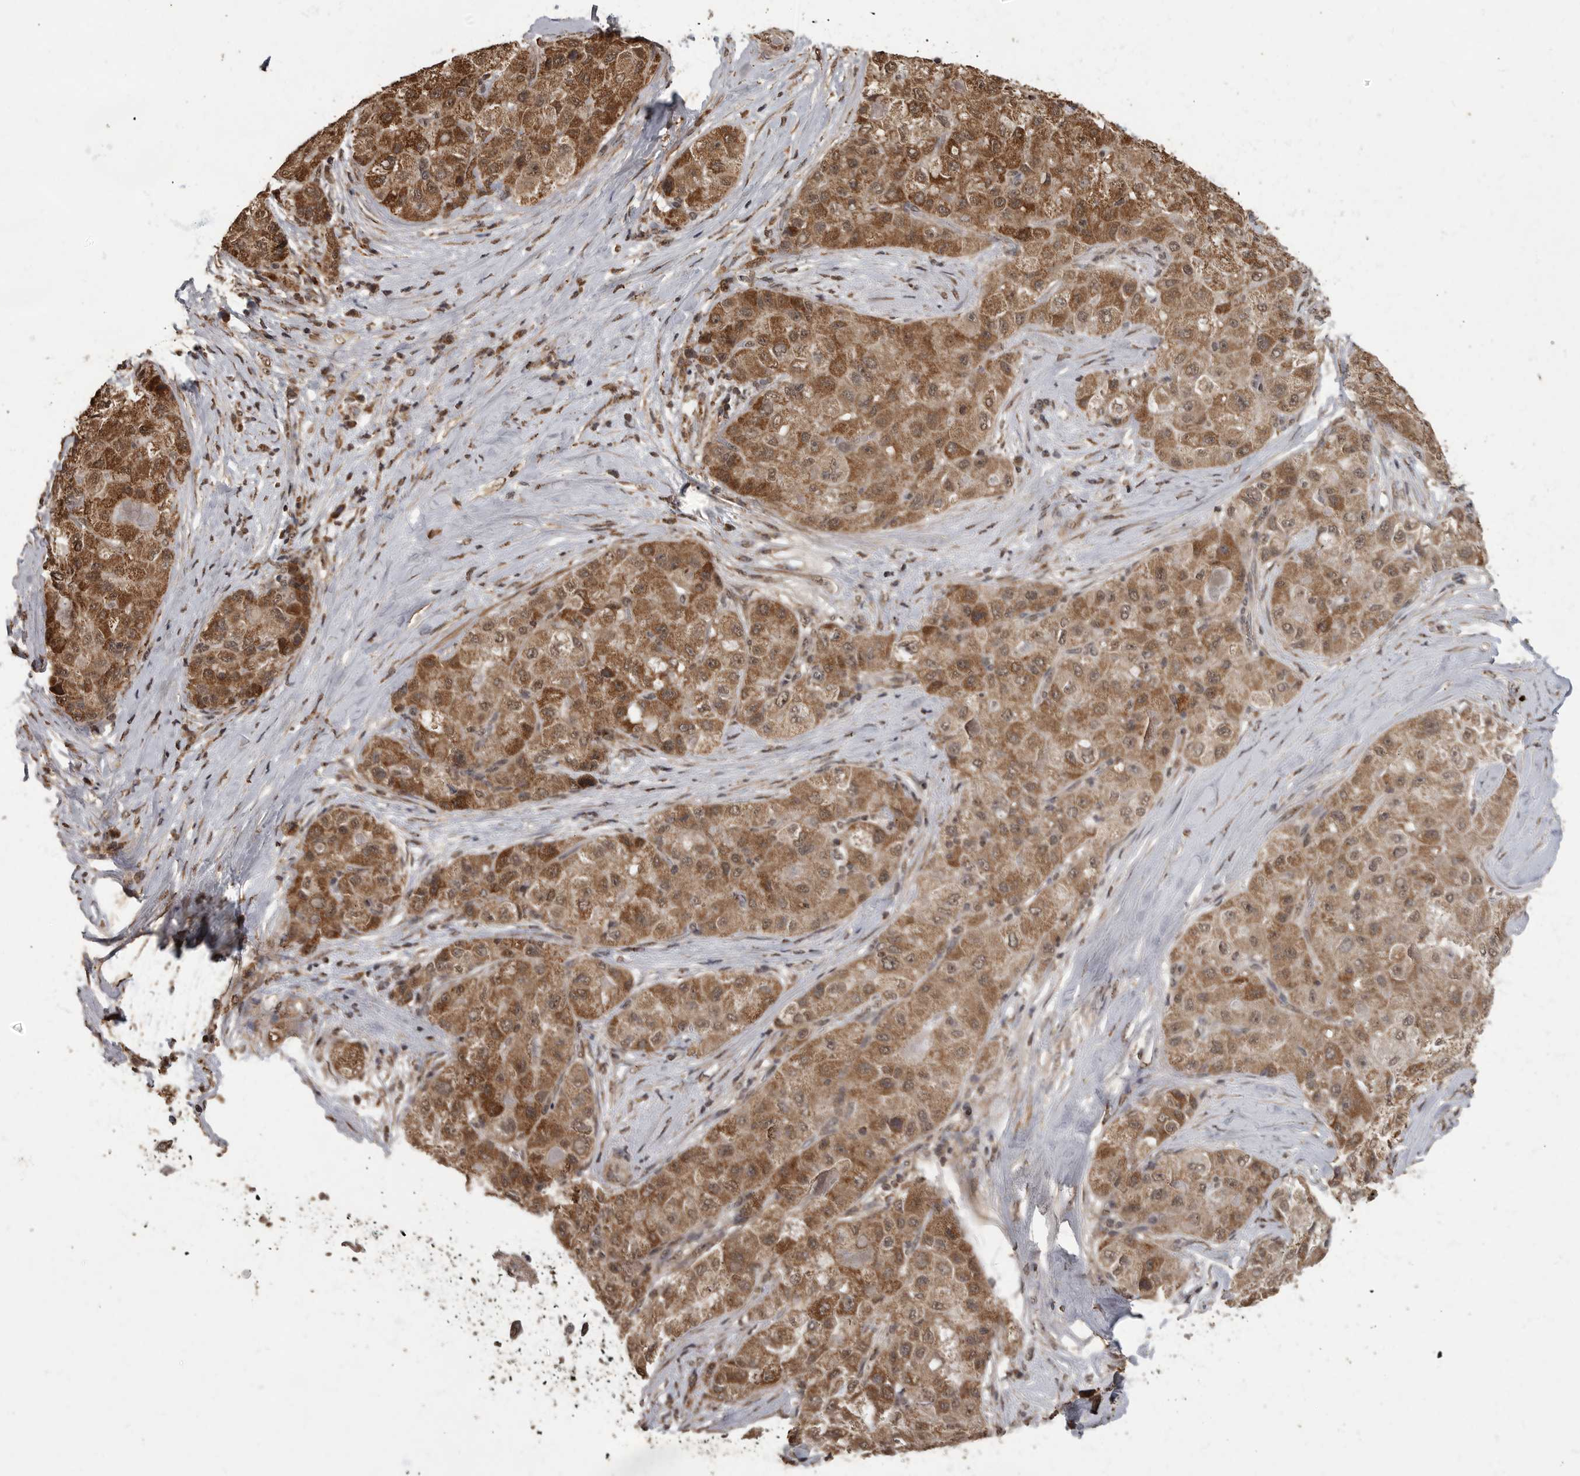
{"staining": {"intensity": "moderate", "quantity": ">75%", "location": "cytoplasmic/membranous"}, "tissue": "liver cancer", "cell_type": "Tumor cells", "image_type": "cancer", "snomed": [{"axis": "morphology", "description": "Carcinoma, Hepatocellular, NOS"}, {"axis": "topography", "description": "Liver"}], "caption": "DAB (3,3'-diaminobenzidine) immunohistochemical staining of hepatocellular carcinoma (liver) reveals moderate cytoplasmic/membranous protein staining in about >75% of tumor cells. (Stains: DAB in brown, nuclei in blue, Microscopy: brightfield microscopy at high magnification).", "gene": "MAFG", "patient": {"sex": "male", "age": 80}}